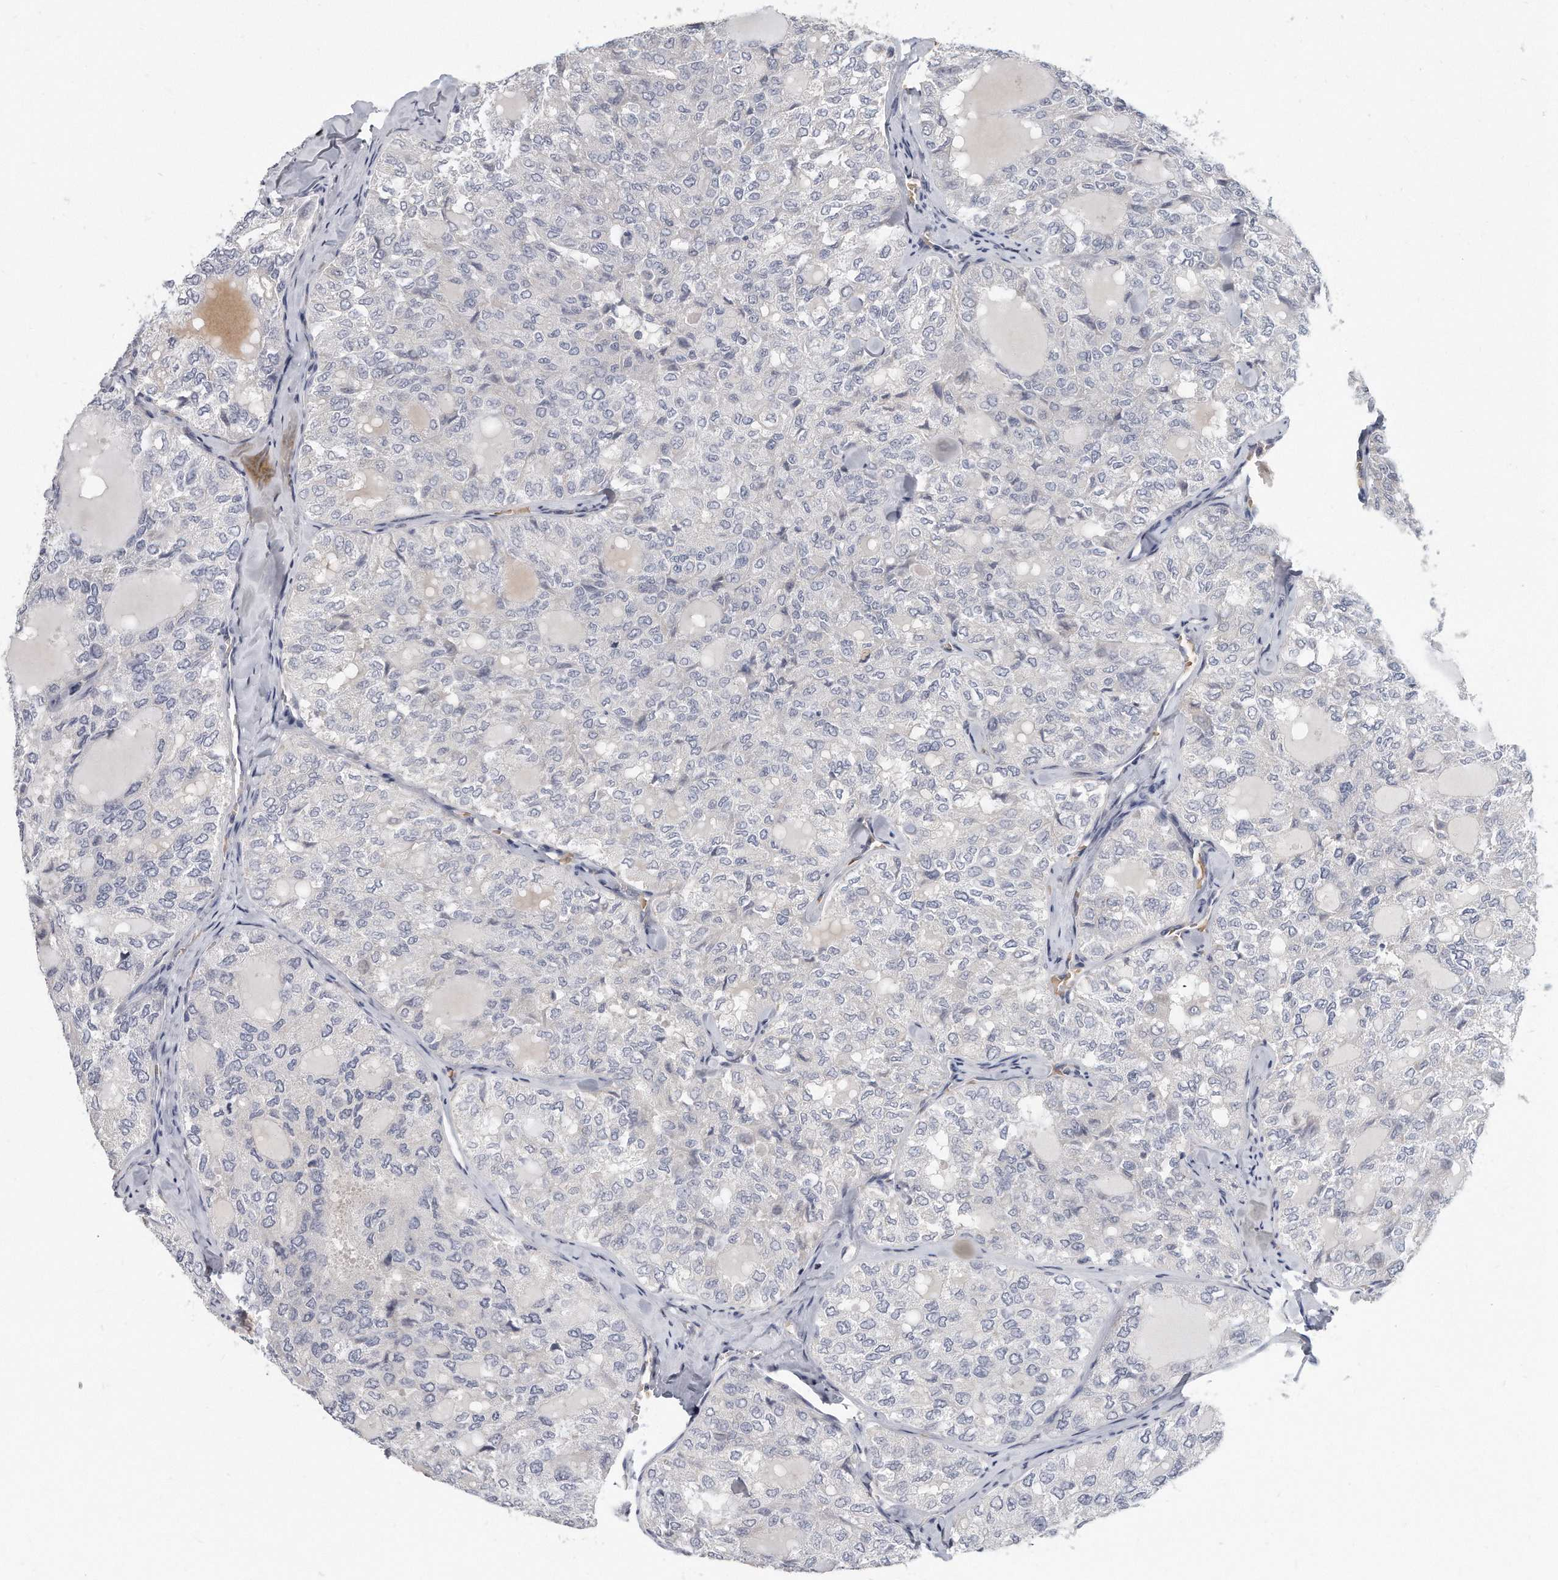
{"staining": {"intensity": "negative", "quantity": "none", "location": "none"}, "tissue": "thyroid cancer", "cell_type": "Tumor cells", "image_type": "cancer", "snomed": [{"axis": "morphology", "description": "Follicular adenoma carcinoma, NOS"}, {"axis": "topography", "description": "Thyroid gland"}], "caption": "Immunohistochemistry of human thyroid follicular adenoma carcinoma shows no positivity in tumor cells.", "gene": "PLEKHA6", "patient": {"sex": "male", "age": 75}}